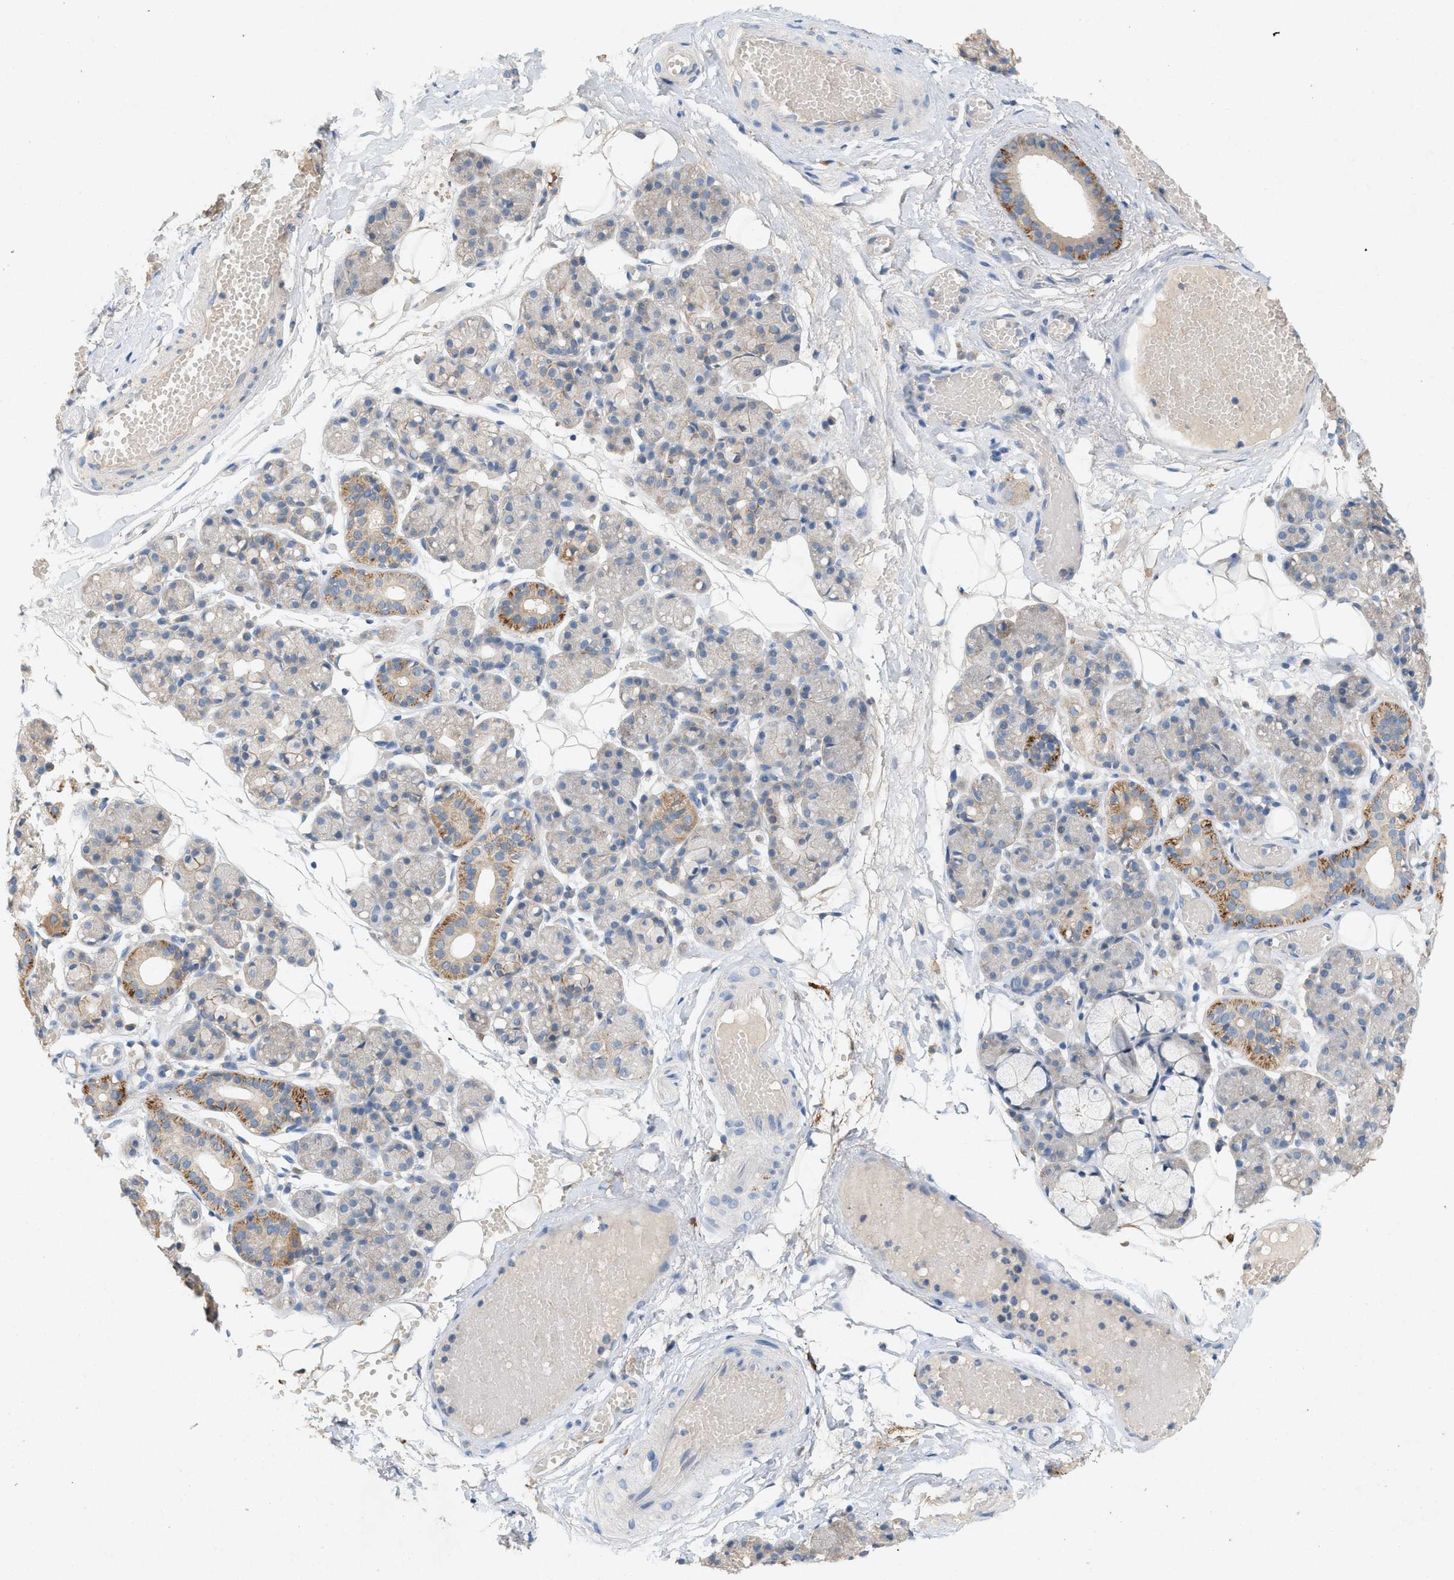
{"staining": {"intensity": "moderate", "quantity": "<25%", "location": "cytoplasmic/membranous"}, "tissue": "salivary gland", "cell_type": "Glandular cells", "image_type": "normal", "snomed": [{"axis": "morphology", "description": "Normal tissue, NOS"}, {"axis": "topography", "description": "Salivary gland"}], "caption": "Immunohistochemical staining of normal salivary gland exhibits low levels of moderate cytoplasmic/membranous positivity in approximately <25% of glandular cells.", "gene": "DCAF7", "patient": {"sex": "male", "age": 63}}